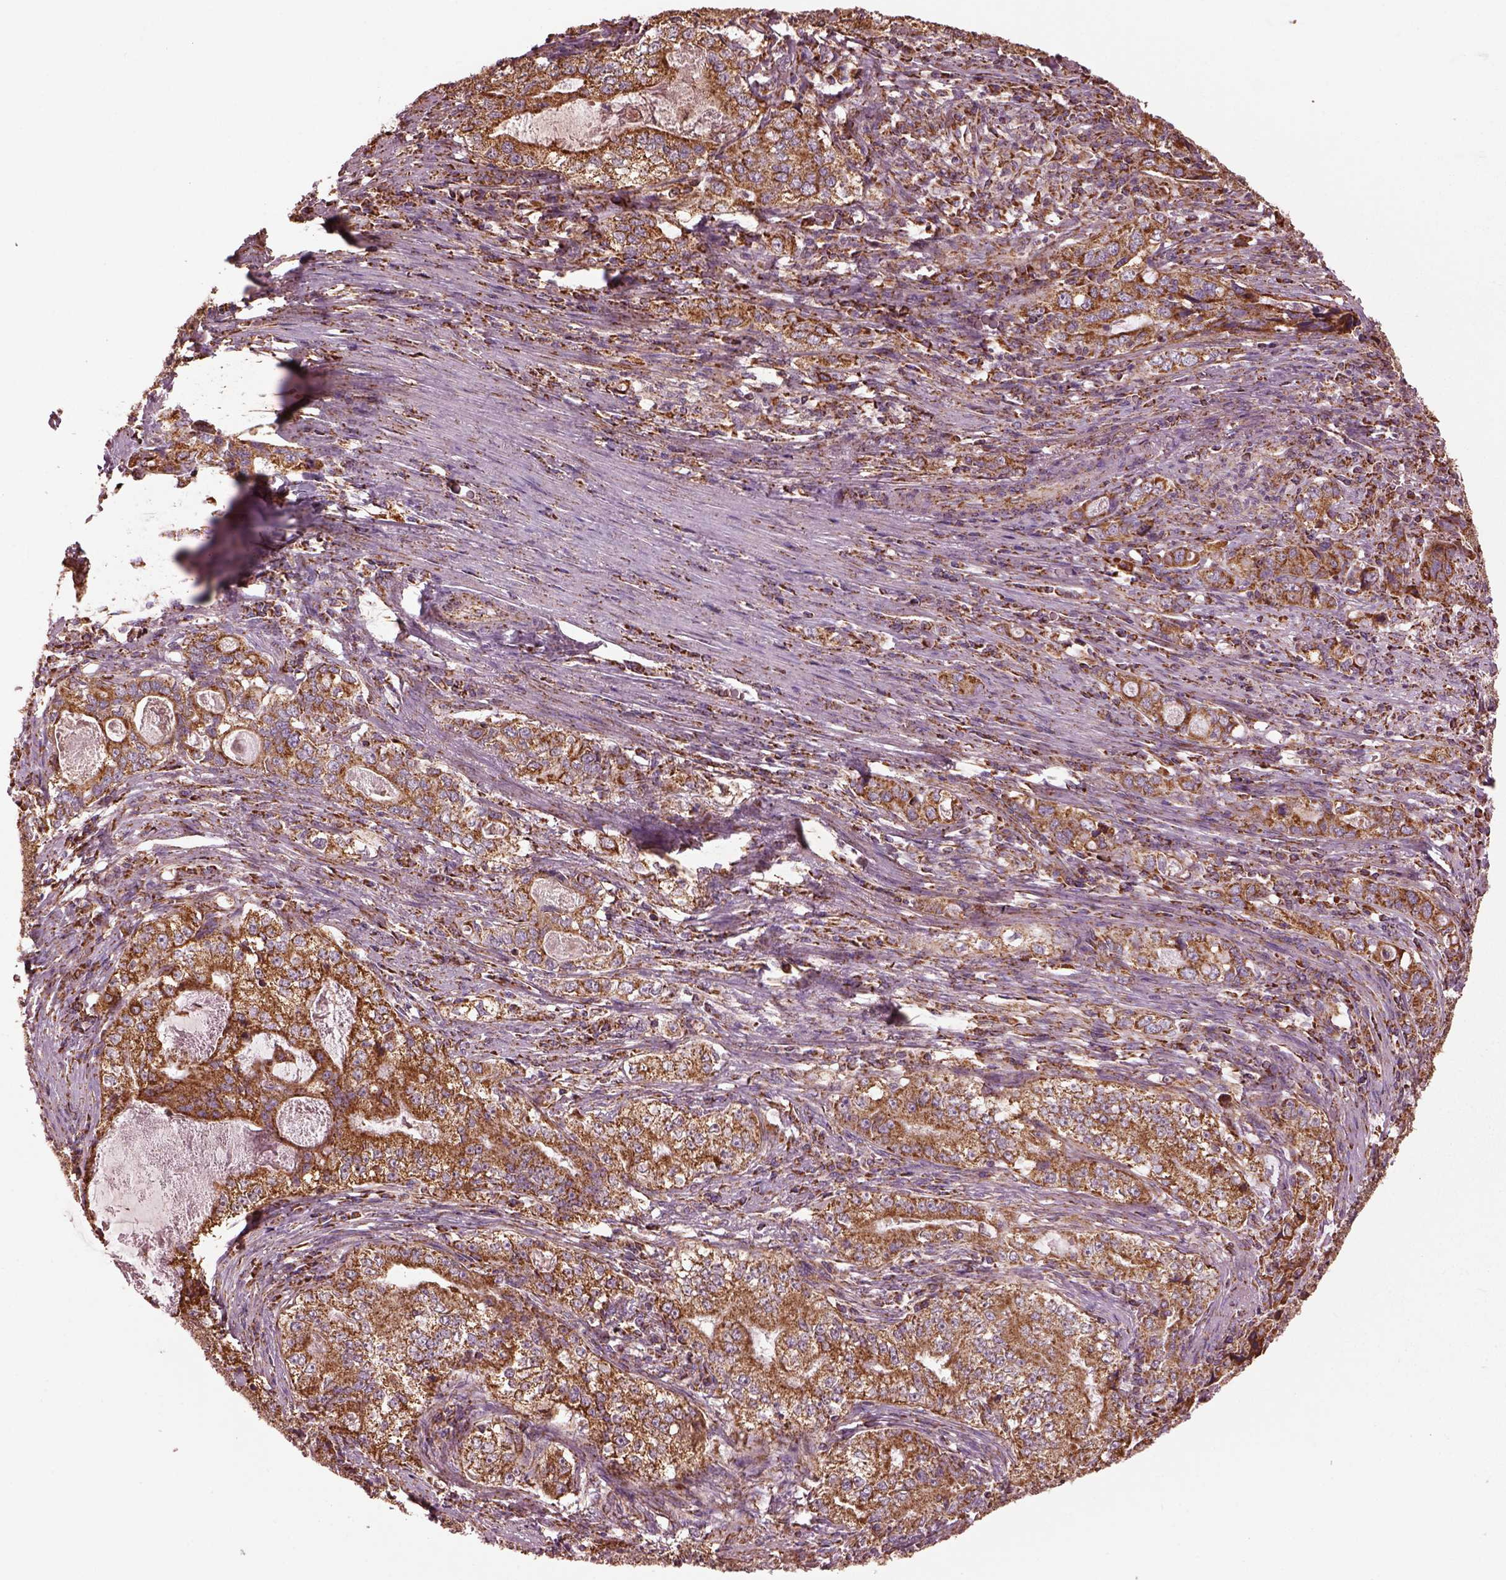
{"staining": {"intensity": "moderate", "quantity": "25%-75%", "location": "cytoplasmic/membranous"}, "tissue": "stomach cancer", "cell_type": "Tumor cells", "image_type": "cancer", "snomed": [{"axis": "morphology", "description": "Adenocarcinoma, NOS"}, {"axis": "topography", "description": "Stomach, lower"}], "caption": "Stomach adenocarcinoma stained with DAB immunohistochemistry (IHC) demonstrates medium levels of moderate cytoplasmic/membranous positivity in about 25%-75% of tumor cells.", "gene": "TMEM254", "patient": {"sex": "female", "age": 72}}